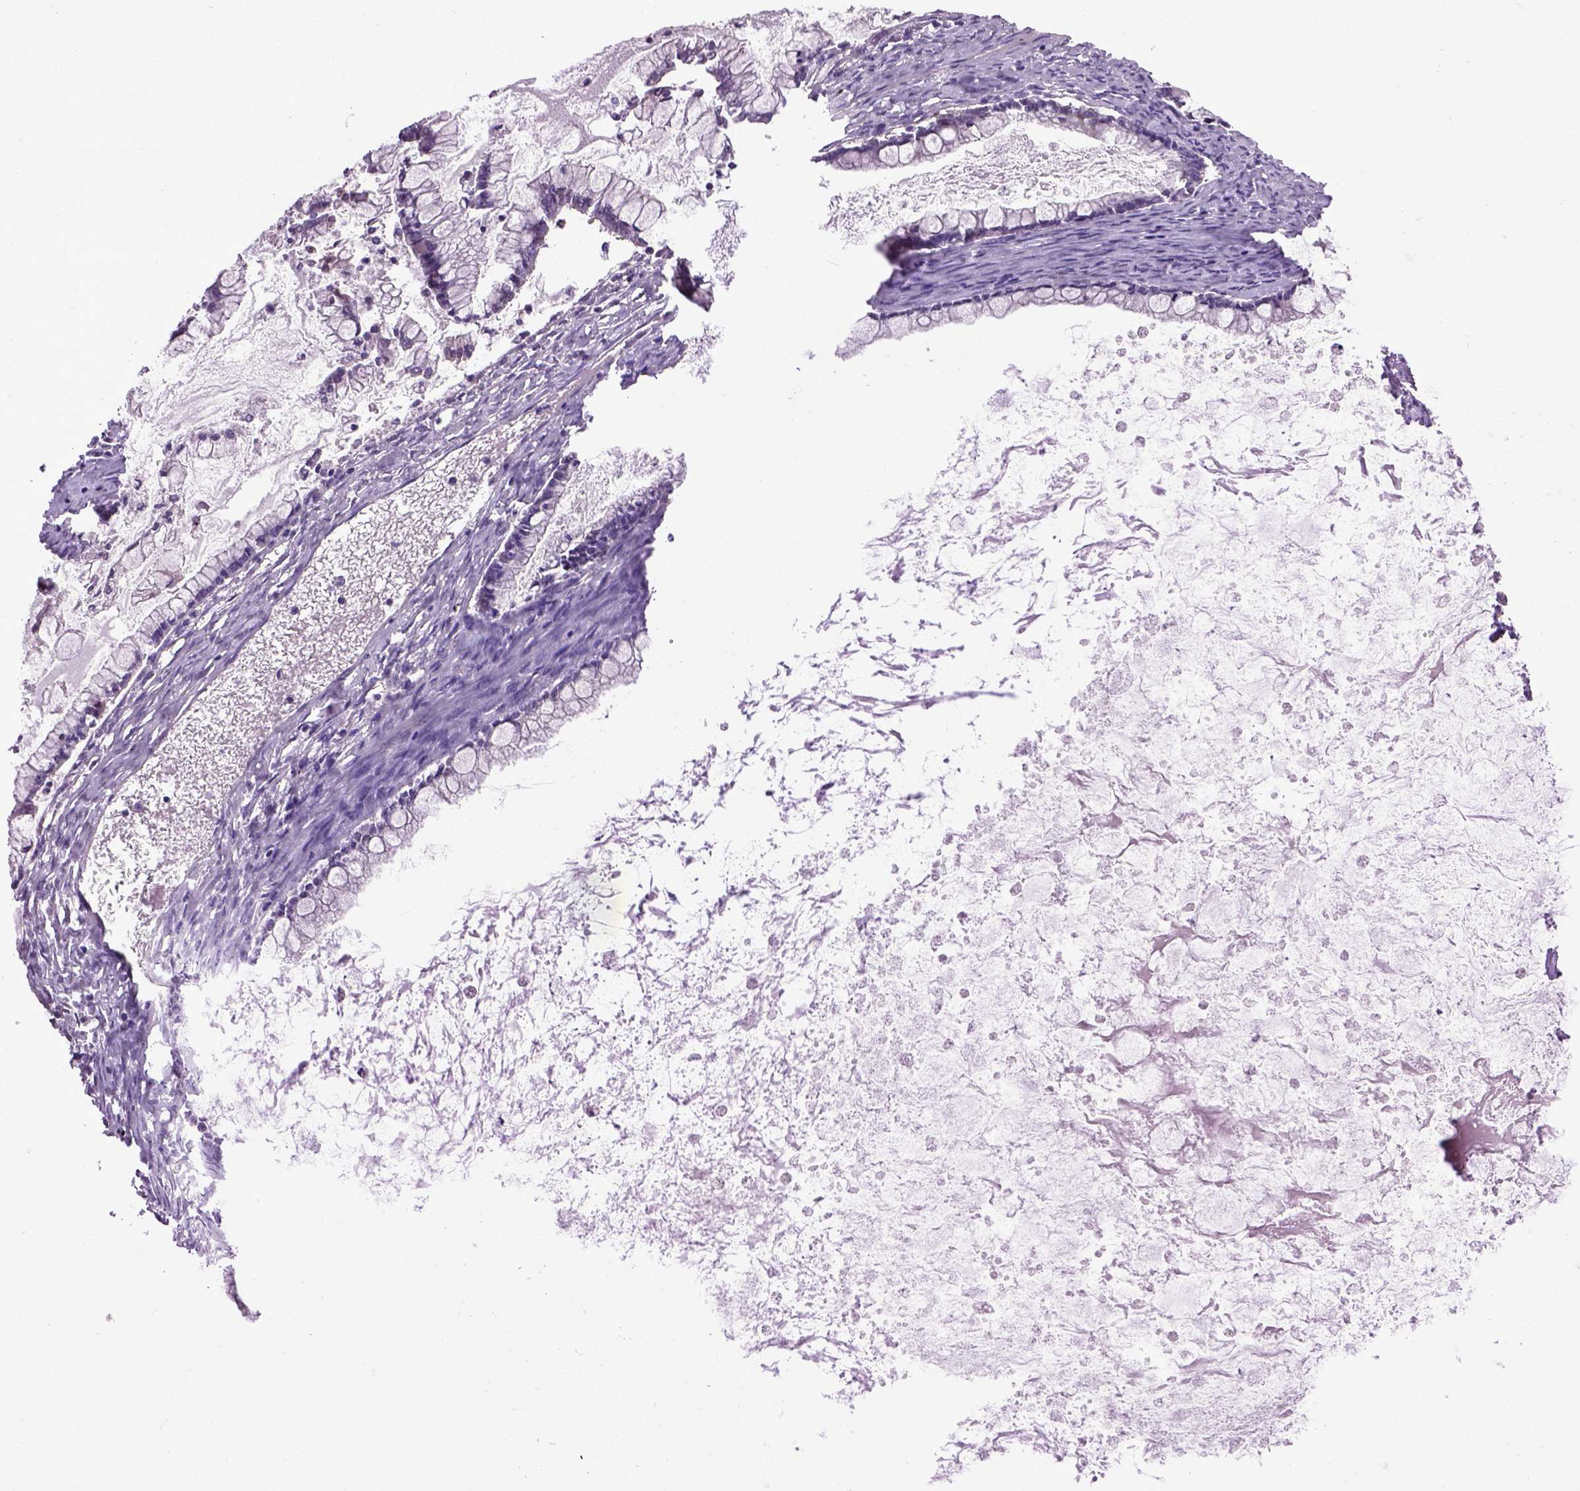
{"staining": {"intensity": "negative", "quantity": "none", "location": "none"}, "tissue": "ovarian cancer", "cell_type": "Tumor cells", "image_type": "cancer", "snomed": [{"axis": "morphology", "description": "Cystadenocarcinoma, mucinous, NOS"}, {"axis": "topography", "description": "Ovary"}], "caption": "There is no significant expression in tumor cells of ovarian cancer.", "gene": "WDR48", "patient": {"sex": "female", "age": 67}}